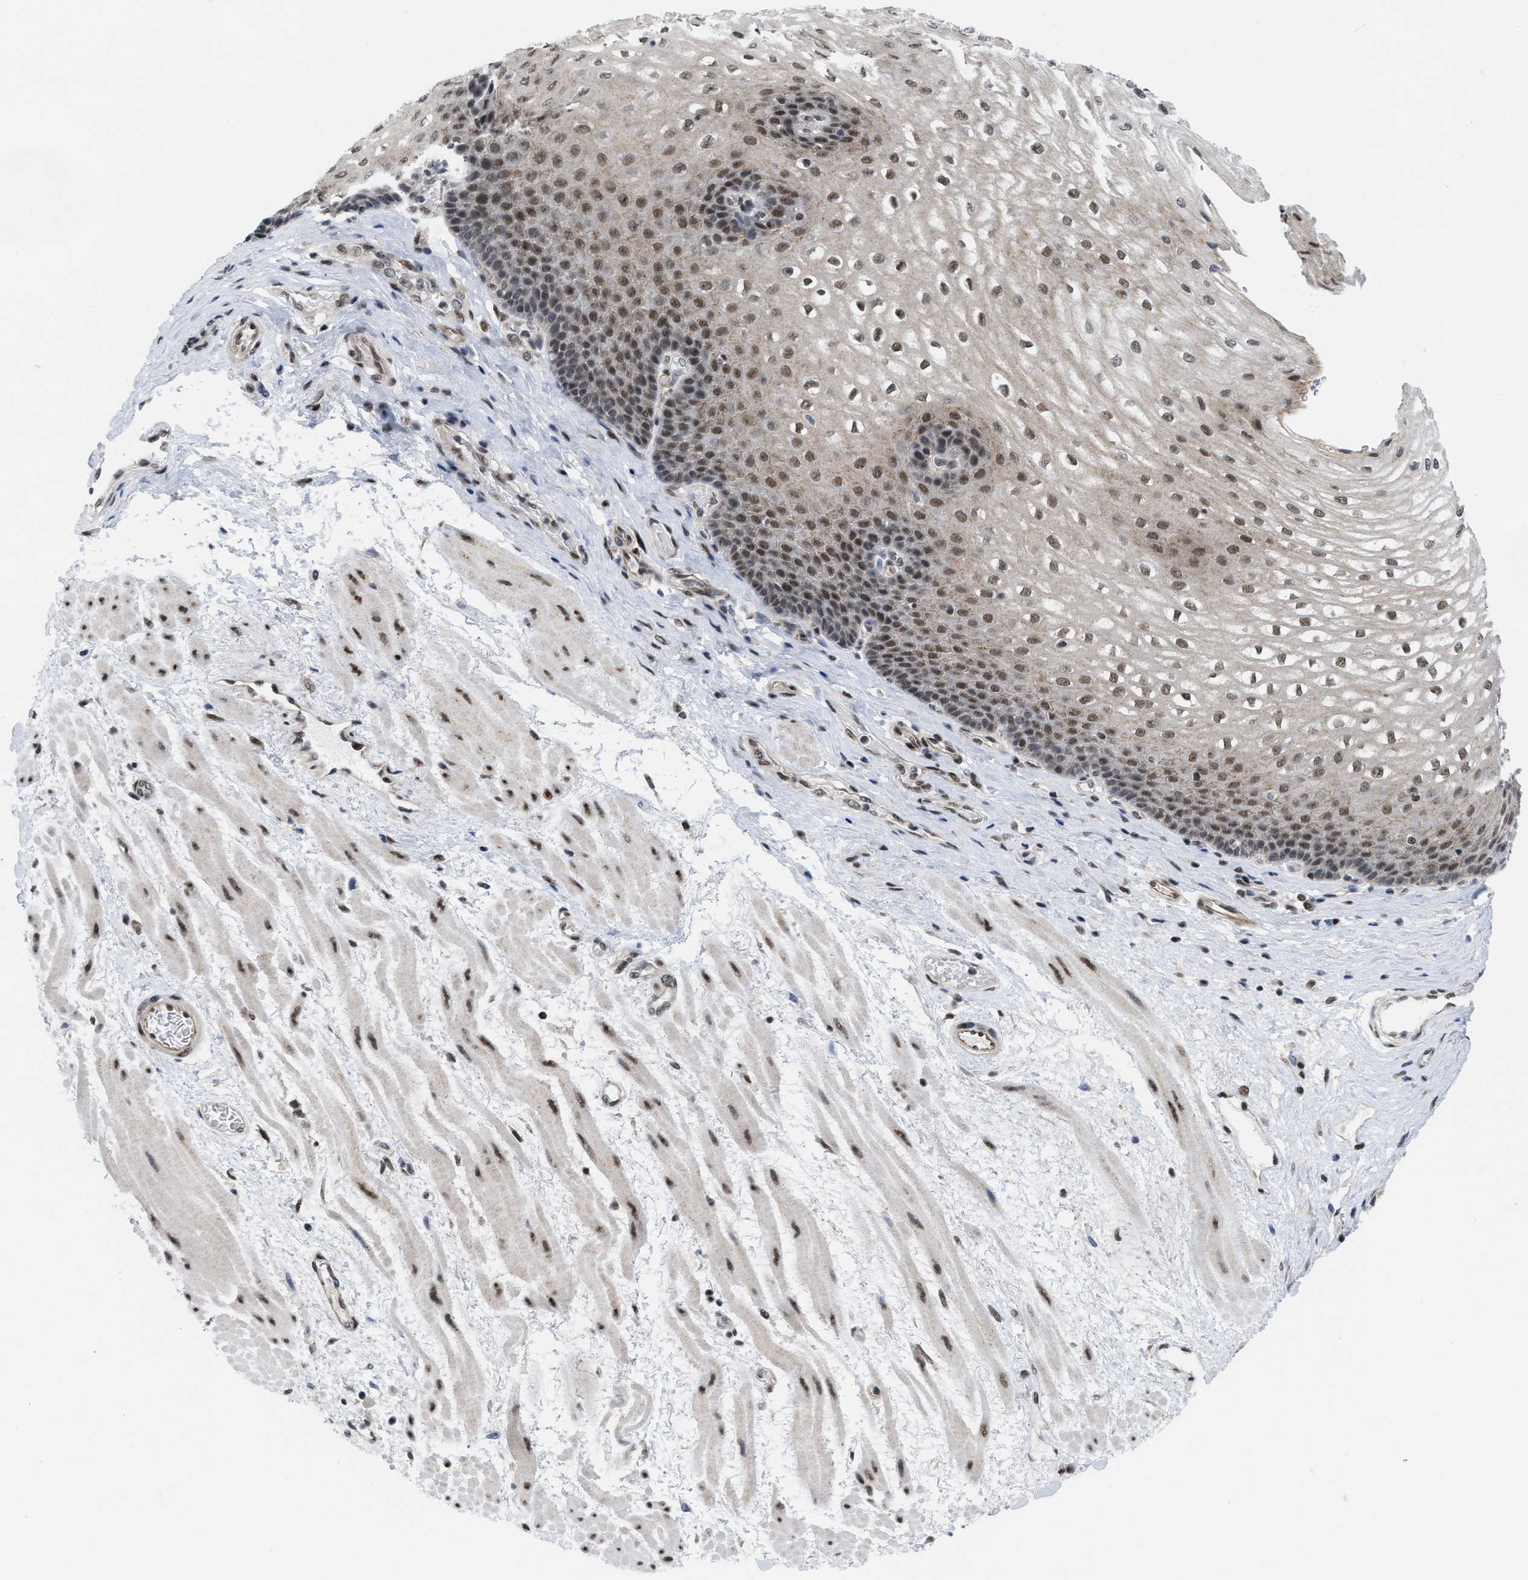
{"staining": {"intensity": "moderate", "quantity": "25%-75%", "location": "nuclear"}, "tissue": "esophagus", "cell_type": "Squamous epithelial cells", "image_type": "normal", "snomed": [{"axis": "morphology", "description": "Normal tissue, NOS"}, {"axis": "topography", "description": "Esophagus"}], "caption": "Esophagus stained with immunohistochemistry exhibits moderate nuclear positivity in approximately 25%-75% of squamous epithelial cells.", "gene": "MIER1", "patient": {"sex": "male", "age": 48}}